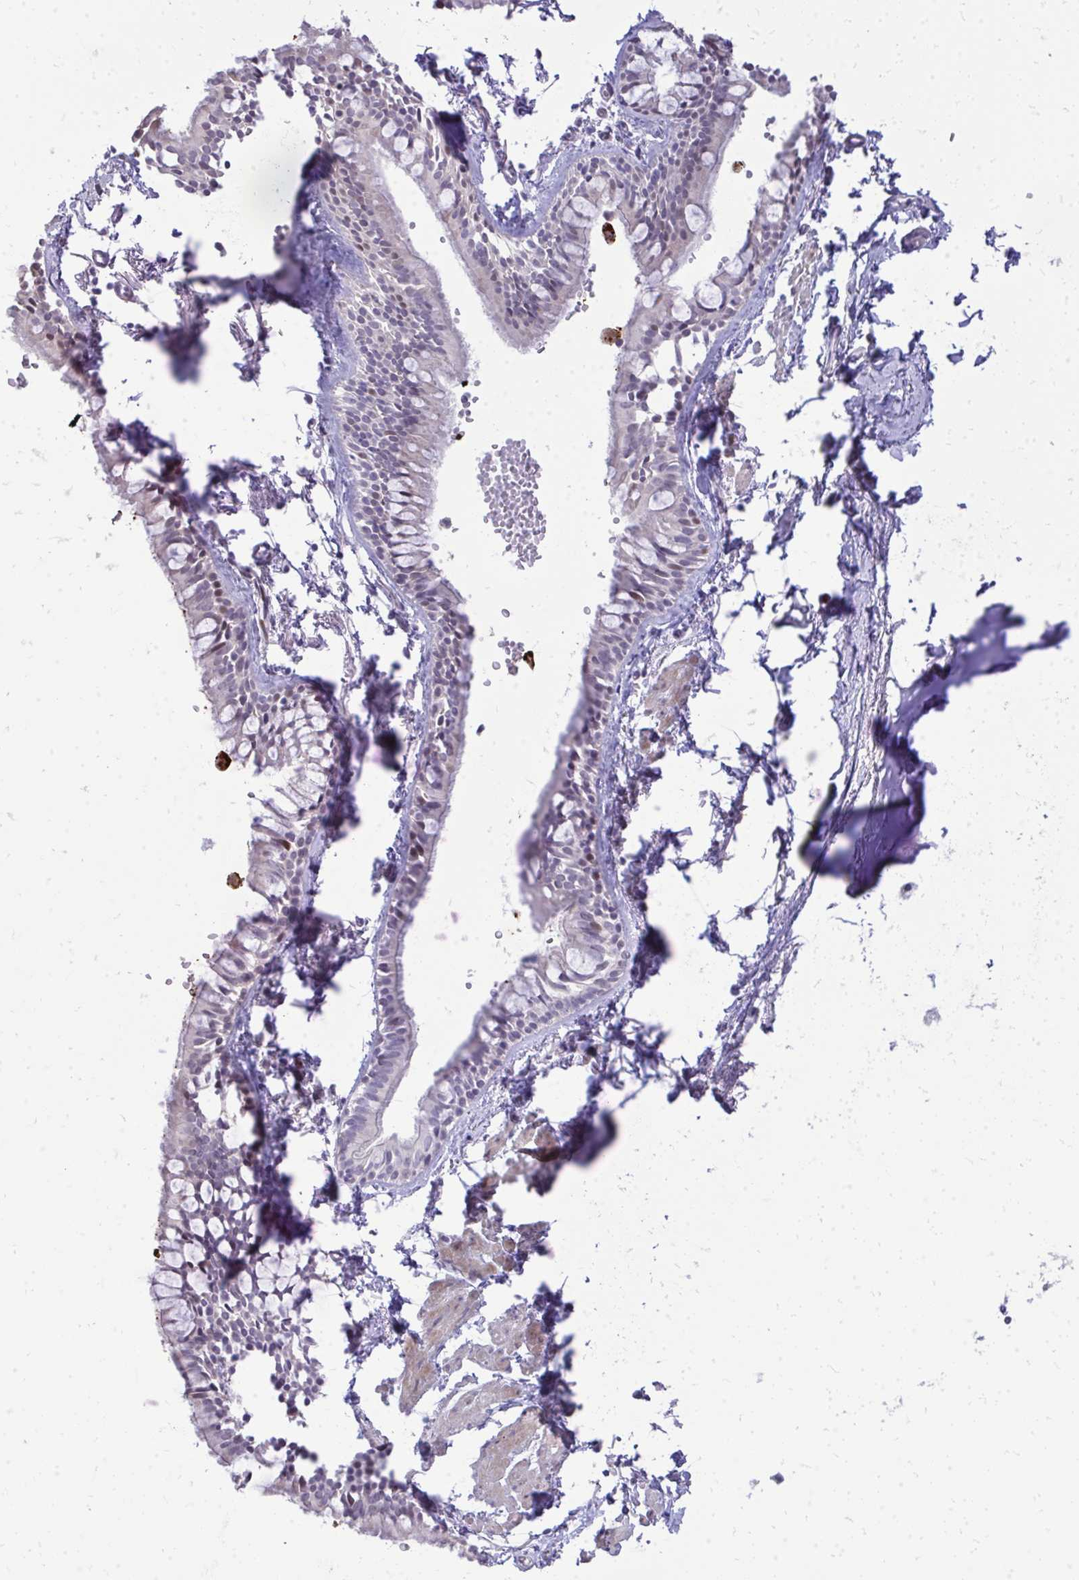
{"staining": {"intensity": "weak", "quantity": "<25%", "location": "nuclear"}, "tissue": "bronchus", "cell_type": "Respiratory epithelial cells", "image_type": "normal", "snomed": [{"axis": "morphology", "description": "Normal tissue, NOS"}, {"axis": "topography", "description": "Cartilage tissue"}, {"axis": "topography", "description": "Bronchus"}, {"axis": "topography", "description": "Peripheral nerve tissue"}], "caption": "This is a image of IHC staining of benign bronchus, which shows no expression in respiratory epithelial cells. (DAB immunohistochemistry with hematoxylin counter stain).", "gene": "DLX4", "patient": {"sex": "female", "age": 59}}